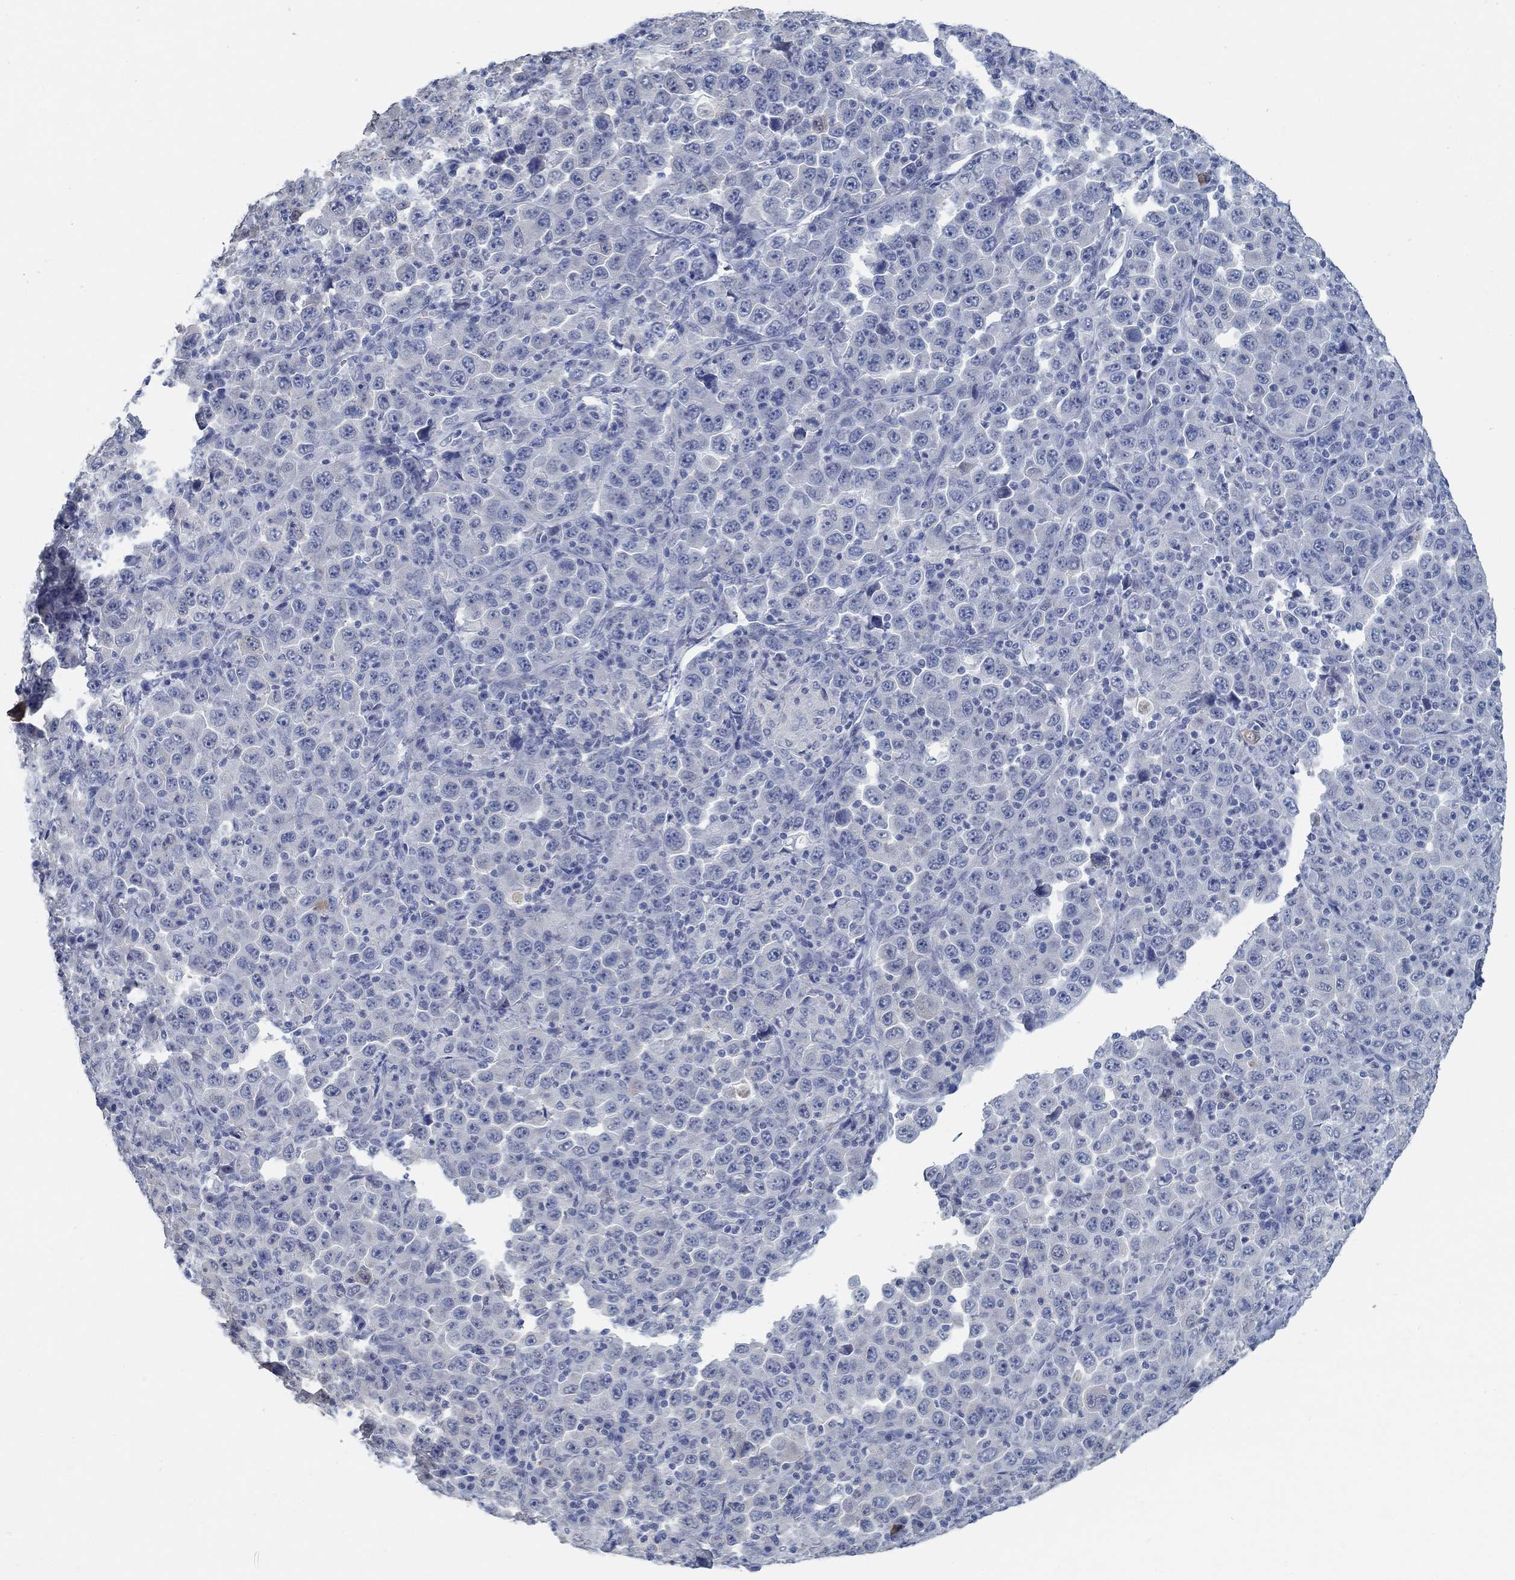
{"staining": {"intensity": "negative", "quantity": "none", "location": "none"}, "tissue": "stomach cancer", "cell_type": "Tumor cells", "image_type": "cancer", "snomed": [{"axis": "morphology", "description": "Normal tissue, NOS"}, {"axis": "morphology", "description": "Adenocarcinoma, NOS"}, {"axis": "topography", "description": "Stomach, upper"}, {"axis": "topography", "description": "Stomach"}], "caption": "Immunohistochemical staining of stomach cancer reveals no significant staining in tumor cells.", "gene": "TEKT4", "patient": {"sex": "male", "age": 59}}